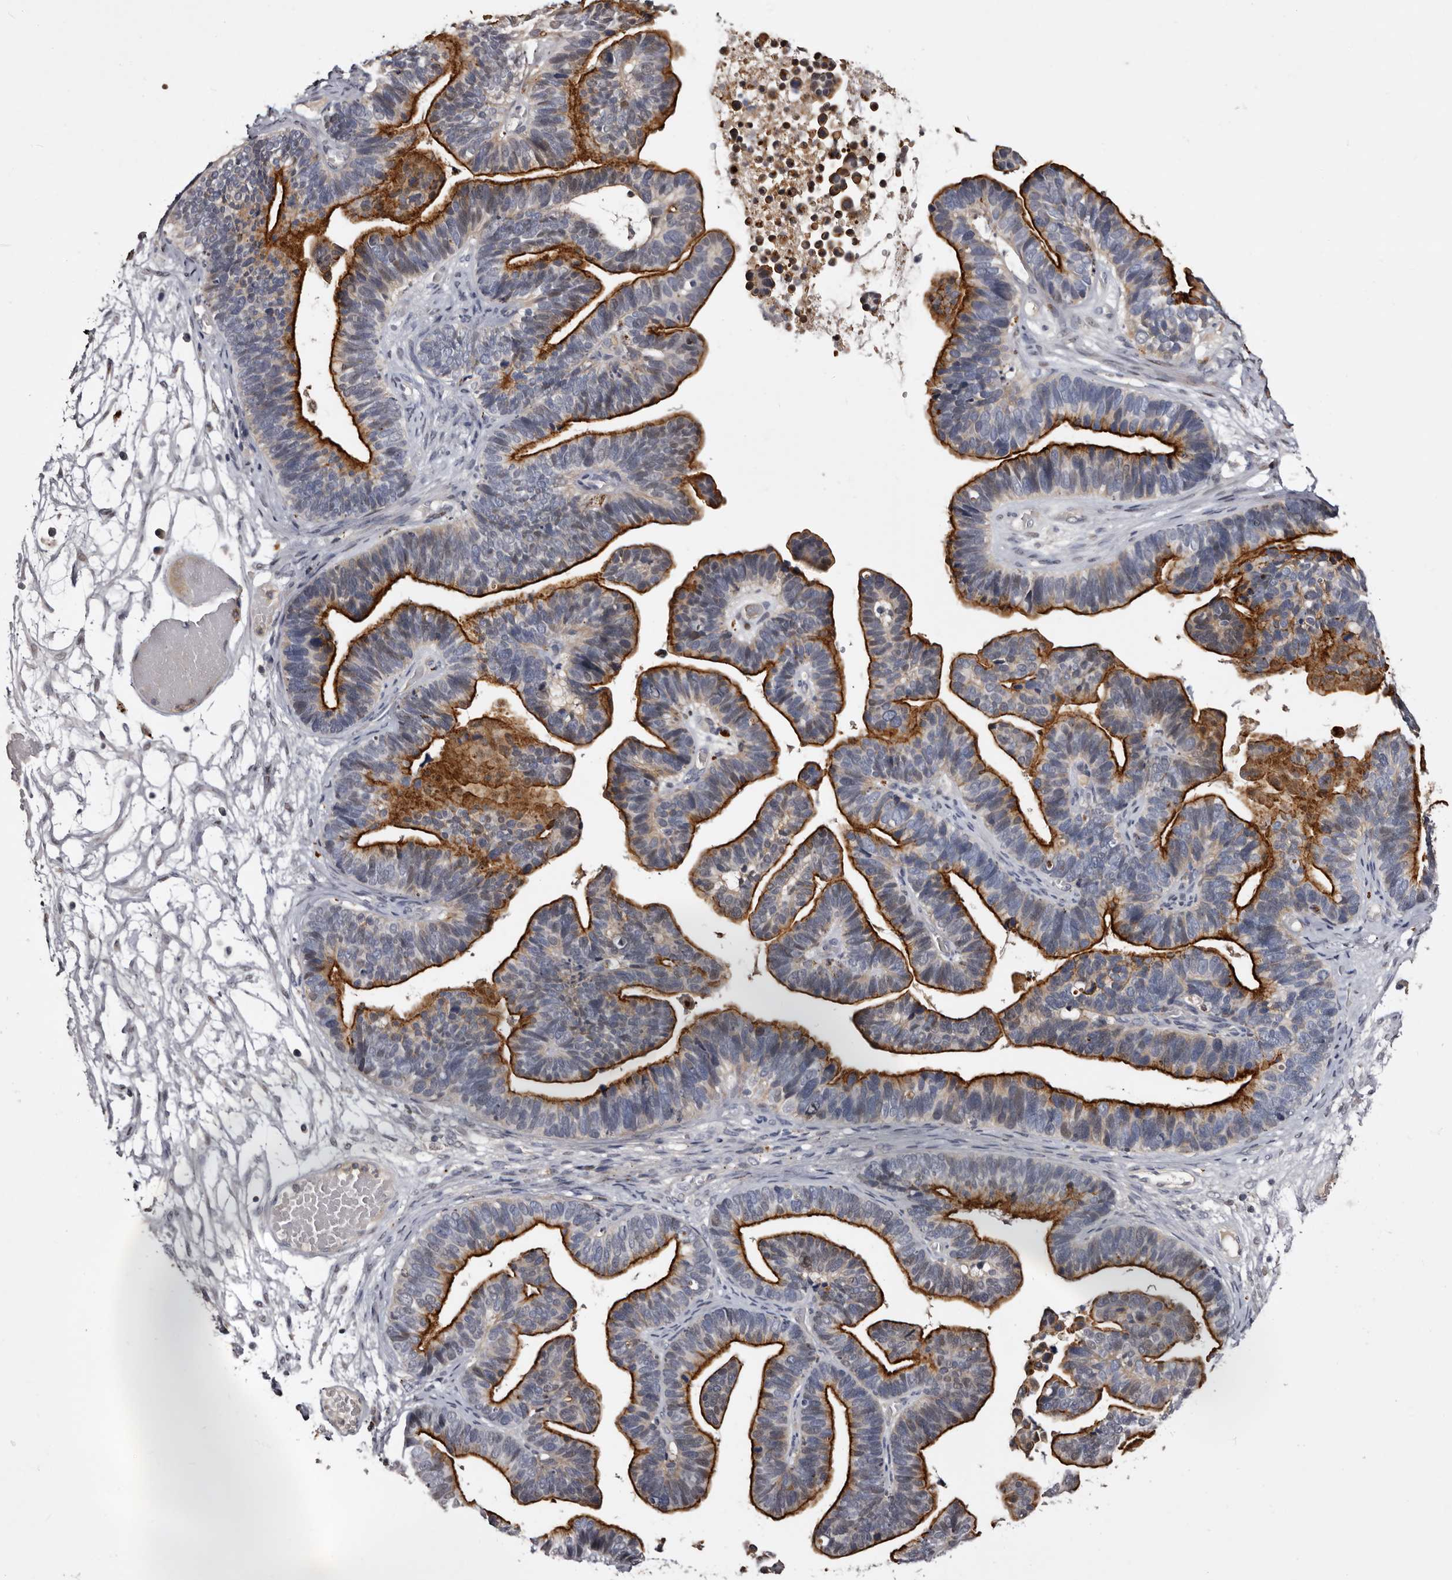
{"staining": {"intensity": "strong", "quantity": ">75%", "location": "cytoplasmic/membranous"}, "tissue": "ovarian cancer", "cell_type": "Tumor cells", "image_type": "cancer", "snomed": [{"axis": "morphology", "description": "Cystadenocarcinoma, serous, NOS"}, {"axis": "topography", "description": "Ovary"}], "caption": "The image demonstrates a brown stain indicating the presence of a protein in the cytoplasmic/membranous of tumor cells in serous cystadenocarcinoma (ovarian).", "gene": "SLC10A4", "patient": {"sex": "female", "age": 56}}